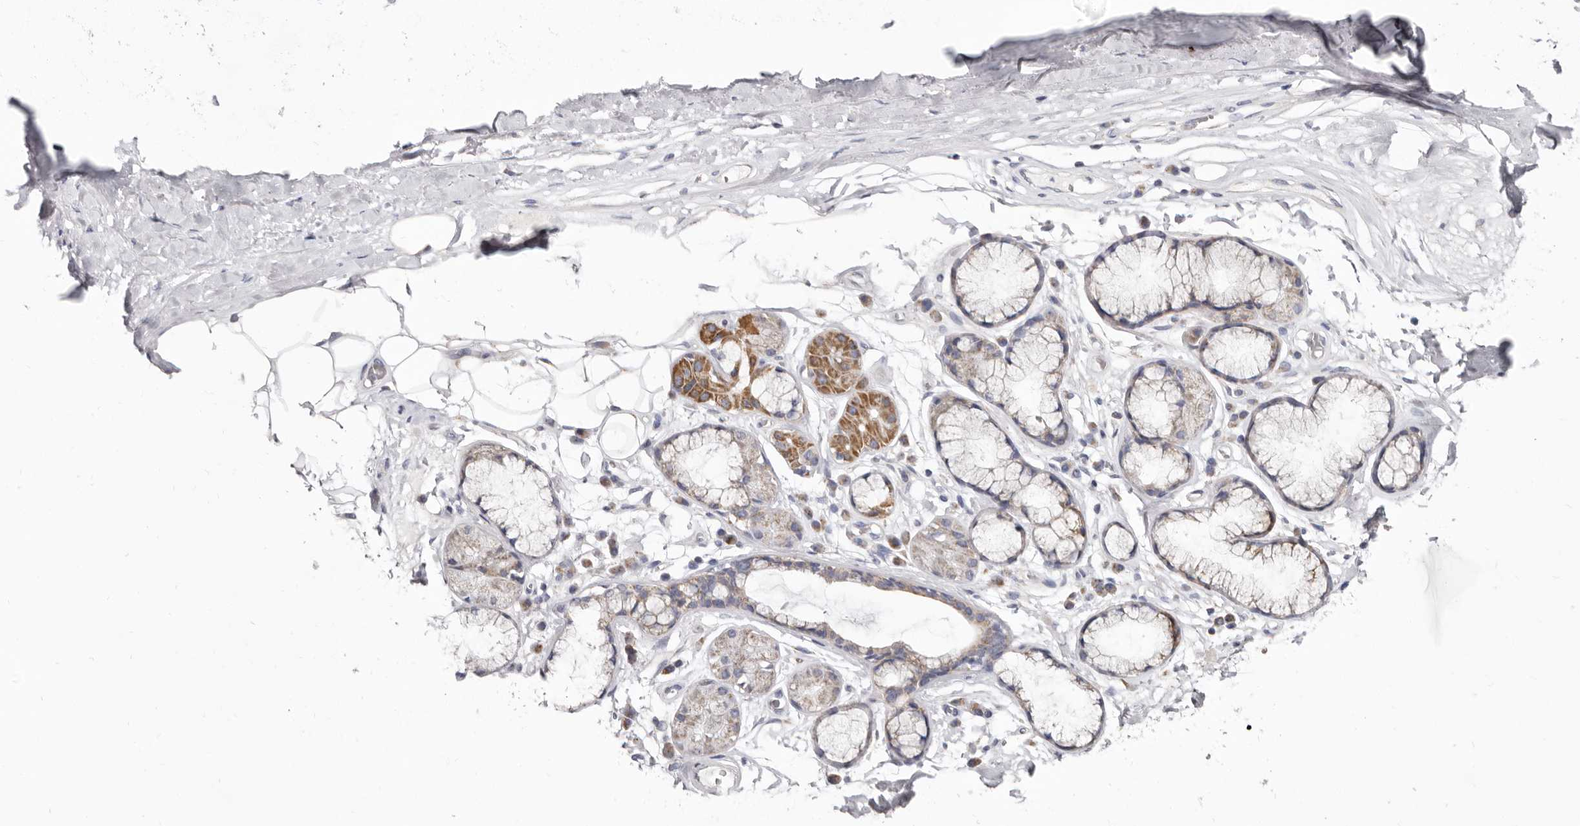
{"staining": {"intensity": "negative", "quantity": "none", "location": "none"}, "tissue": "adipose tissue", "cell_type": "Adipocytes", "image_type": "normal", "snomed": [{"axis": "morphology", "description": "Normal tissue, NOS"}, {"axis": "topography", "description": "Cartilage tissue"}], "caption": "IHC histopathology image of benign adipose tissue: human adipose tissue stained with DAB displays no significant protein positivity in adipocytes. (Brightfield microscopy of DAB (3,3'-diaminobenzidine) immunohistochemistry (IHC) at high magnification).", "gene": "RSPO2", "patient": {"sex": "female", "age": 63}}